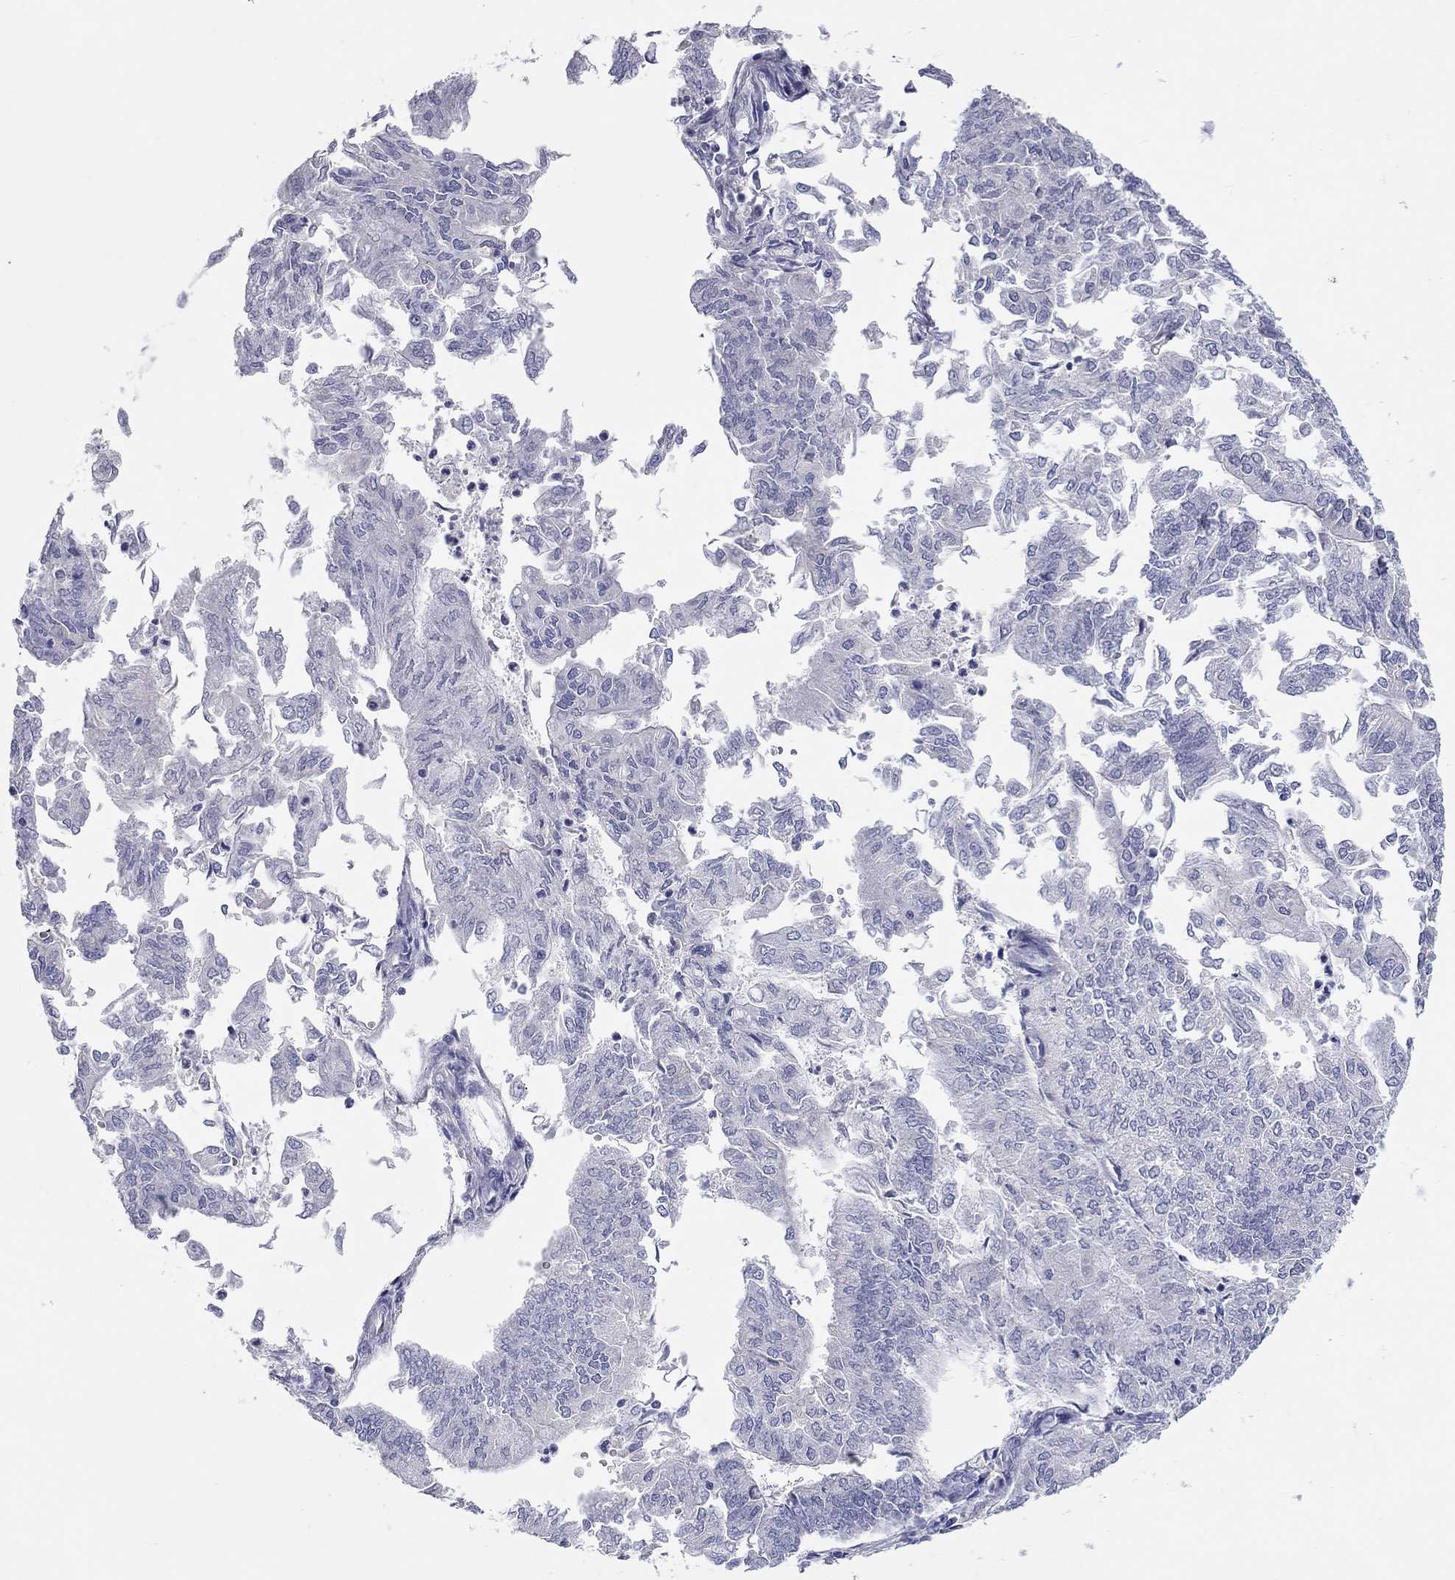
{"staining": {"intensity": "negative", "quantity": "none", "location": "none"}, "tissue": "endometrial cancer", "cell_type": "Tumor cells", "image_type": "cancer", "snomed": [{"axis": "morphology", "description": "Adenocarcinoma, NOS"}, {"axis": "topography", "description": "Endometrium"}], "caption": "Immunohistochemistry micrograph of adenocarcinoma (endometrial) stained for a protein (brown), which reveals no expression in tumor cells.", "gene": "ST7L", "patient": {"sex": "female", "age": 59}}